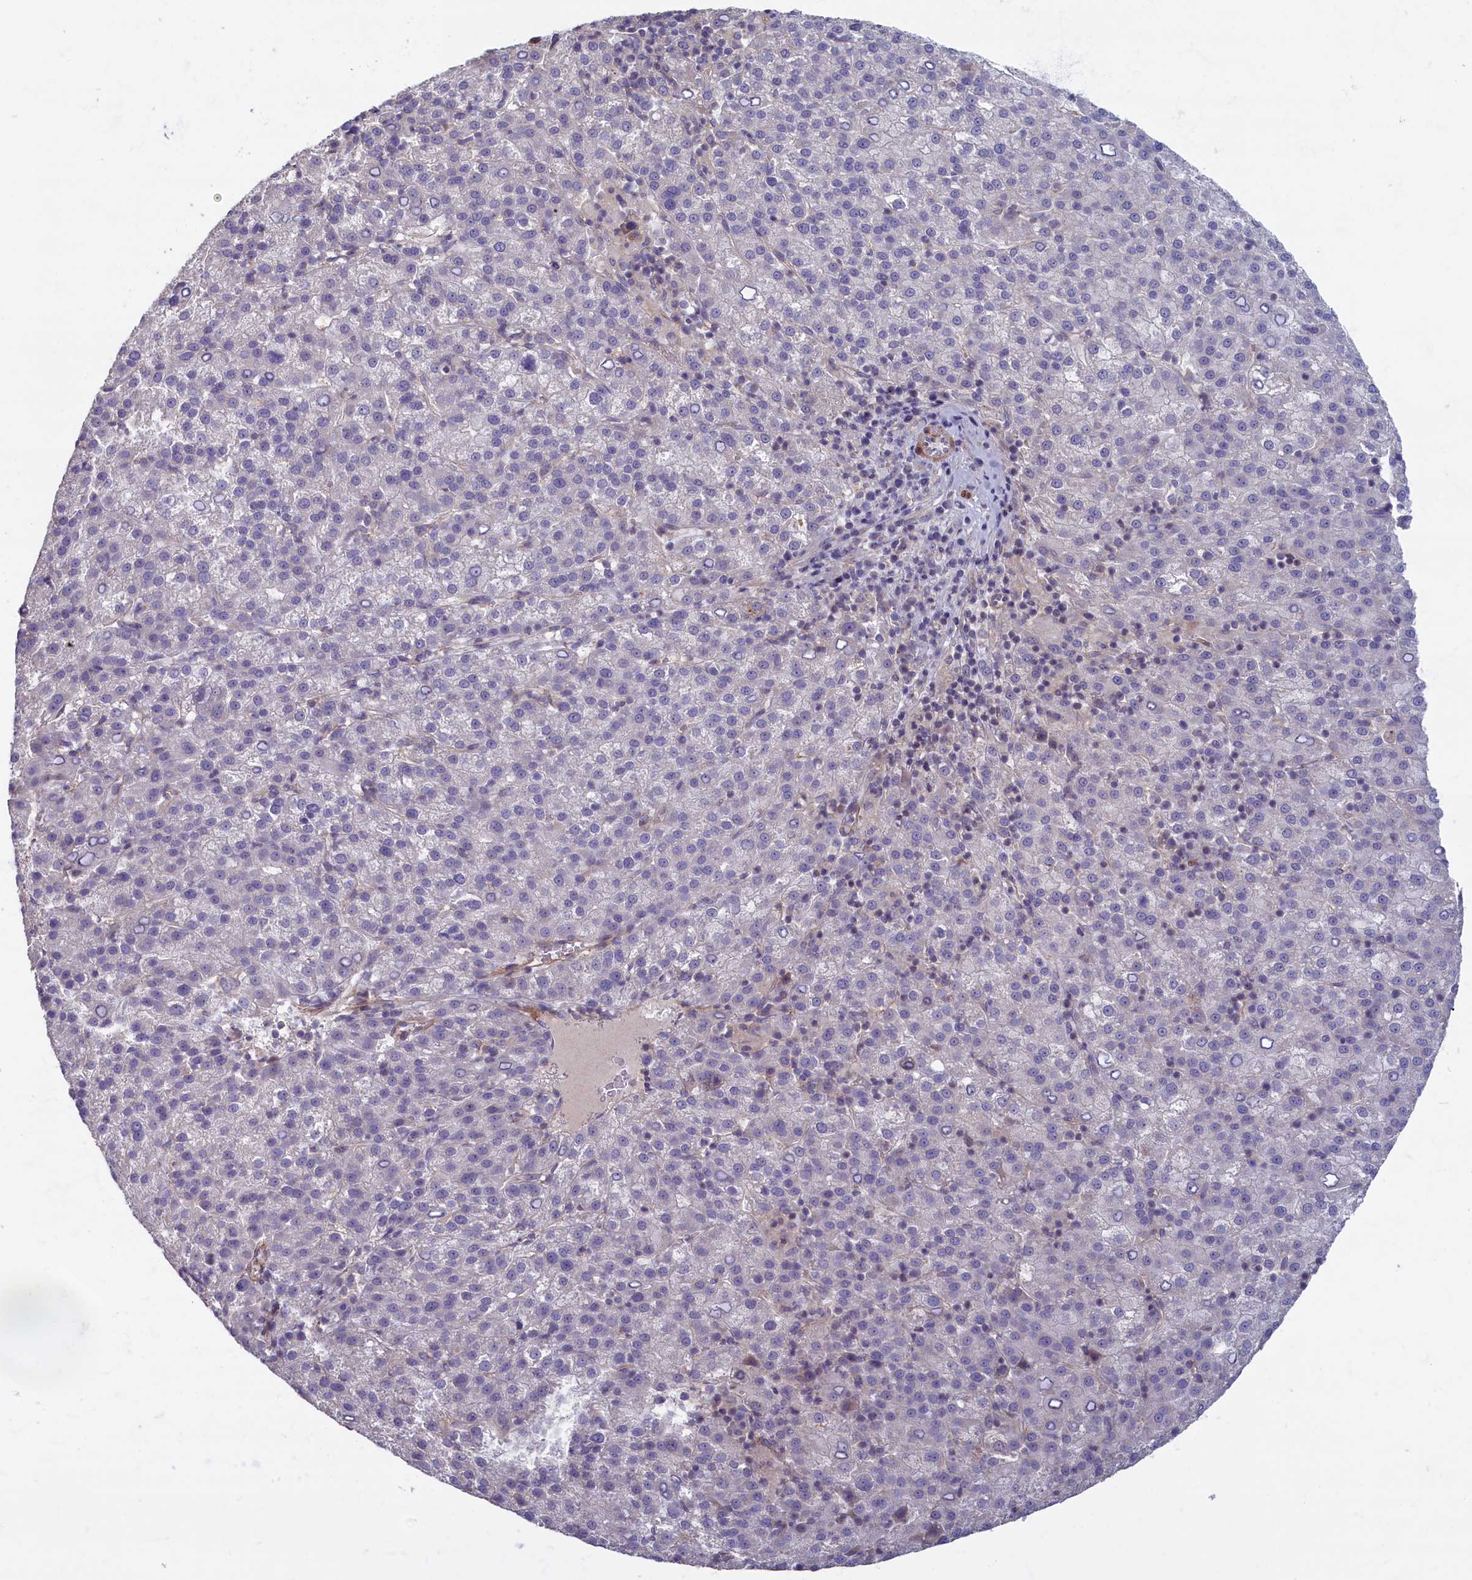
{"staining": {"intensity": "negative", "quantity": "none", "location": "none"}, "tissue": "liver cancer", "cell_type": "Tumor cells", "image_type": "cancer", "snomed": [{"axis": "morphology", "description": "Carcinoma, Hepatocellular, NOS"}, {"axis": "topography", "description": "Liver"}], "caption": "High power microscopy image of an IHC micrograph of liver hepatocellular carcinoma, revealing no significant staining in tumor cells.", "gene": "TRPM4", "patient": {"sex": "female", "age": 58}}